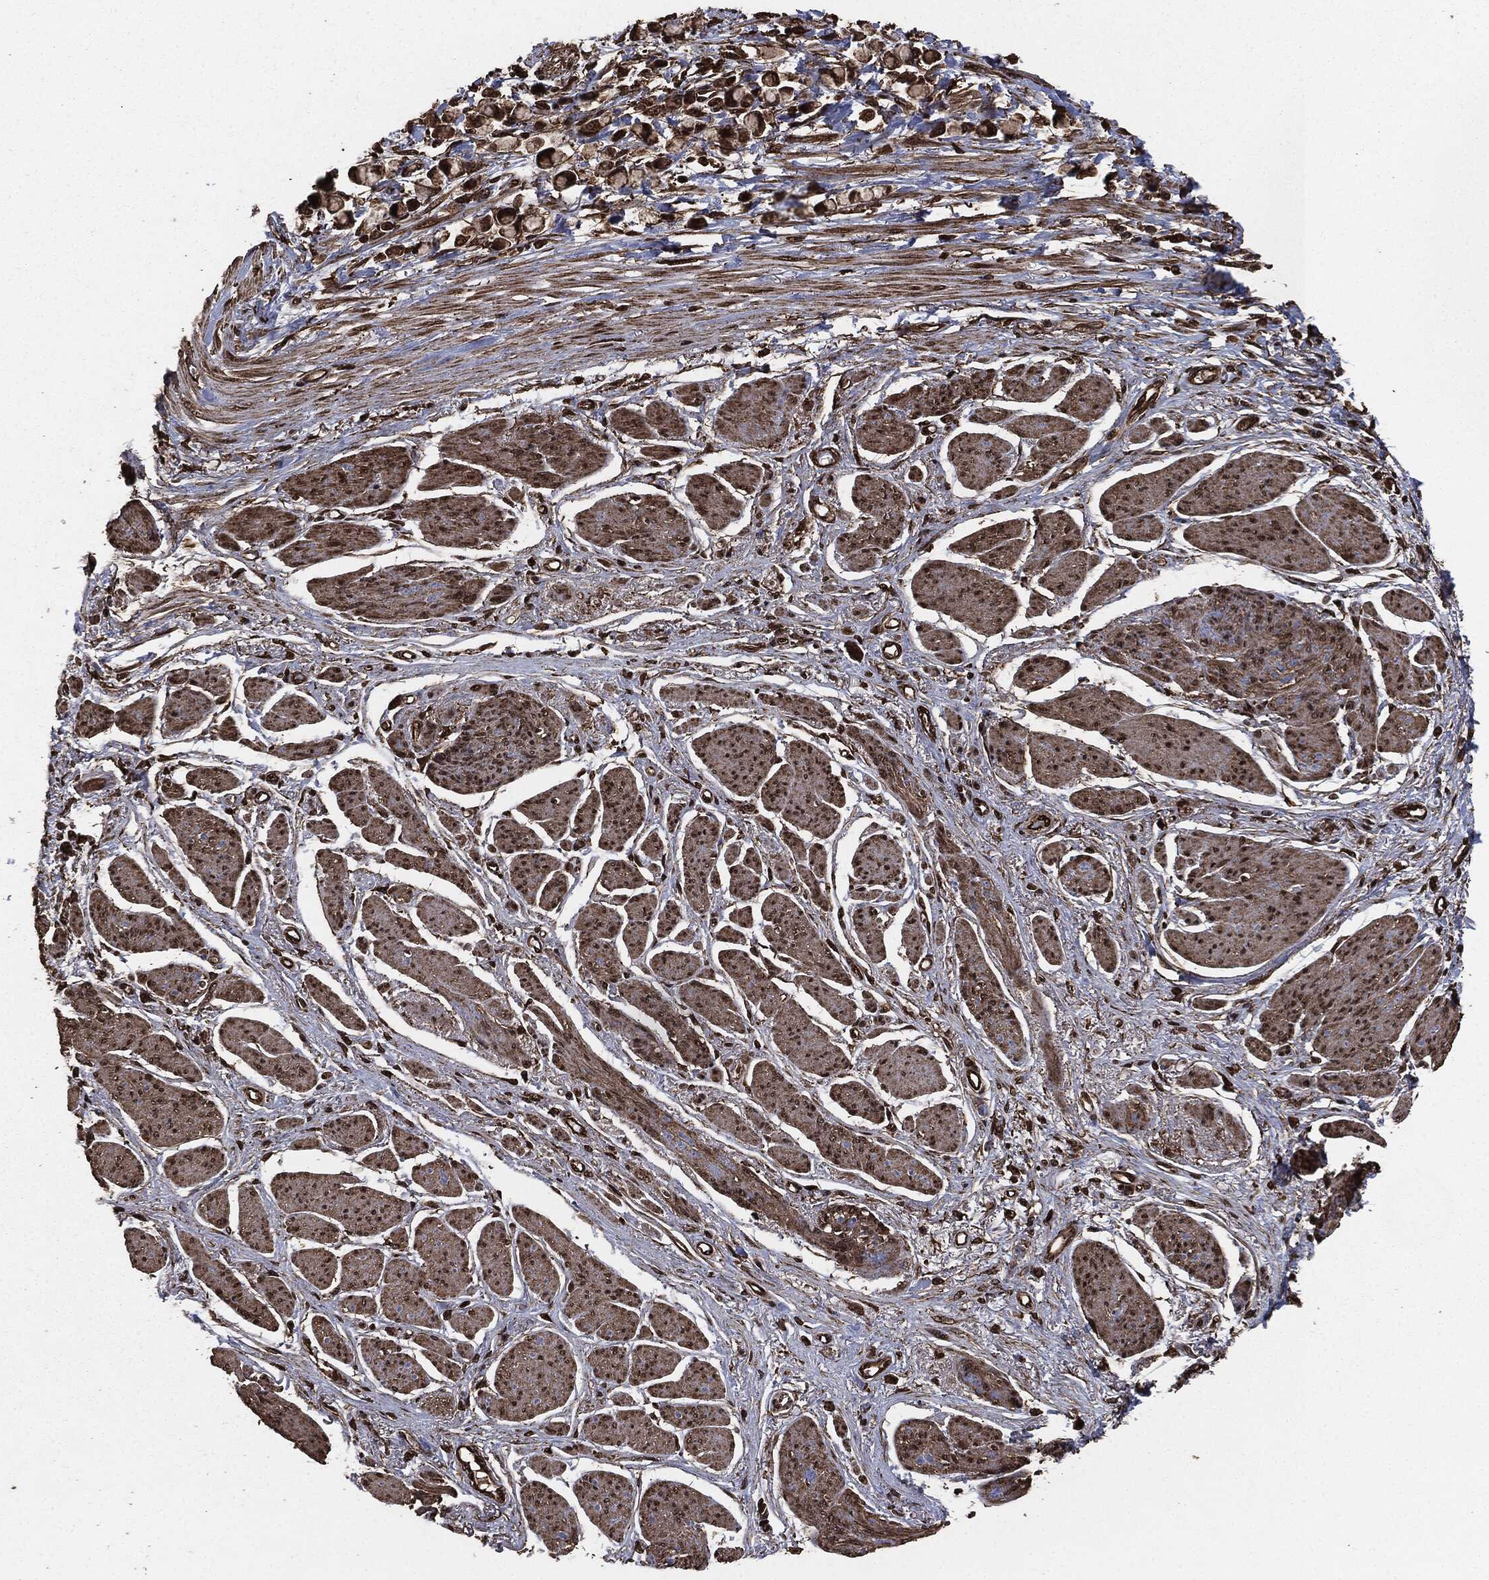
{"staining": {"intensity": "strong", "quantity": ">75%", "location": "cytoplasmic/membranous"}, "tissue": "stomach cancer", "cell_type": "Tumor cells", "image_type": "cancer", "snomed": [{"axis": "morphology", "description": "Adenocarcinoma, NOS"}, {"axis": "topography", "description": "Stomach"}], "caption": "Immunohistochemical staining of human stomach adenocarcinoma exhibits high levels of strong cytoplasmic/membranous protein expression in about >75% of tumor cells.", "gene": "EGFR", "patient": {"sex": "female", "age": 81}}